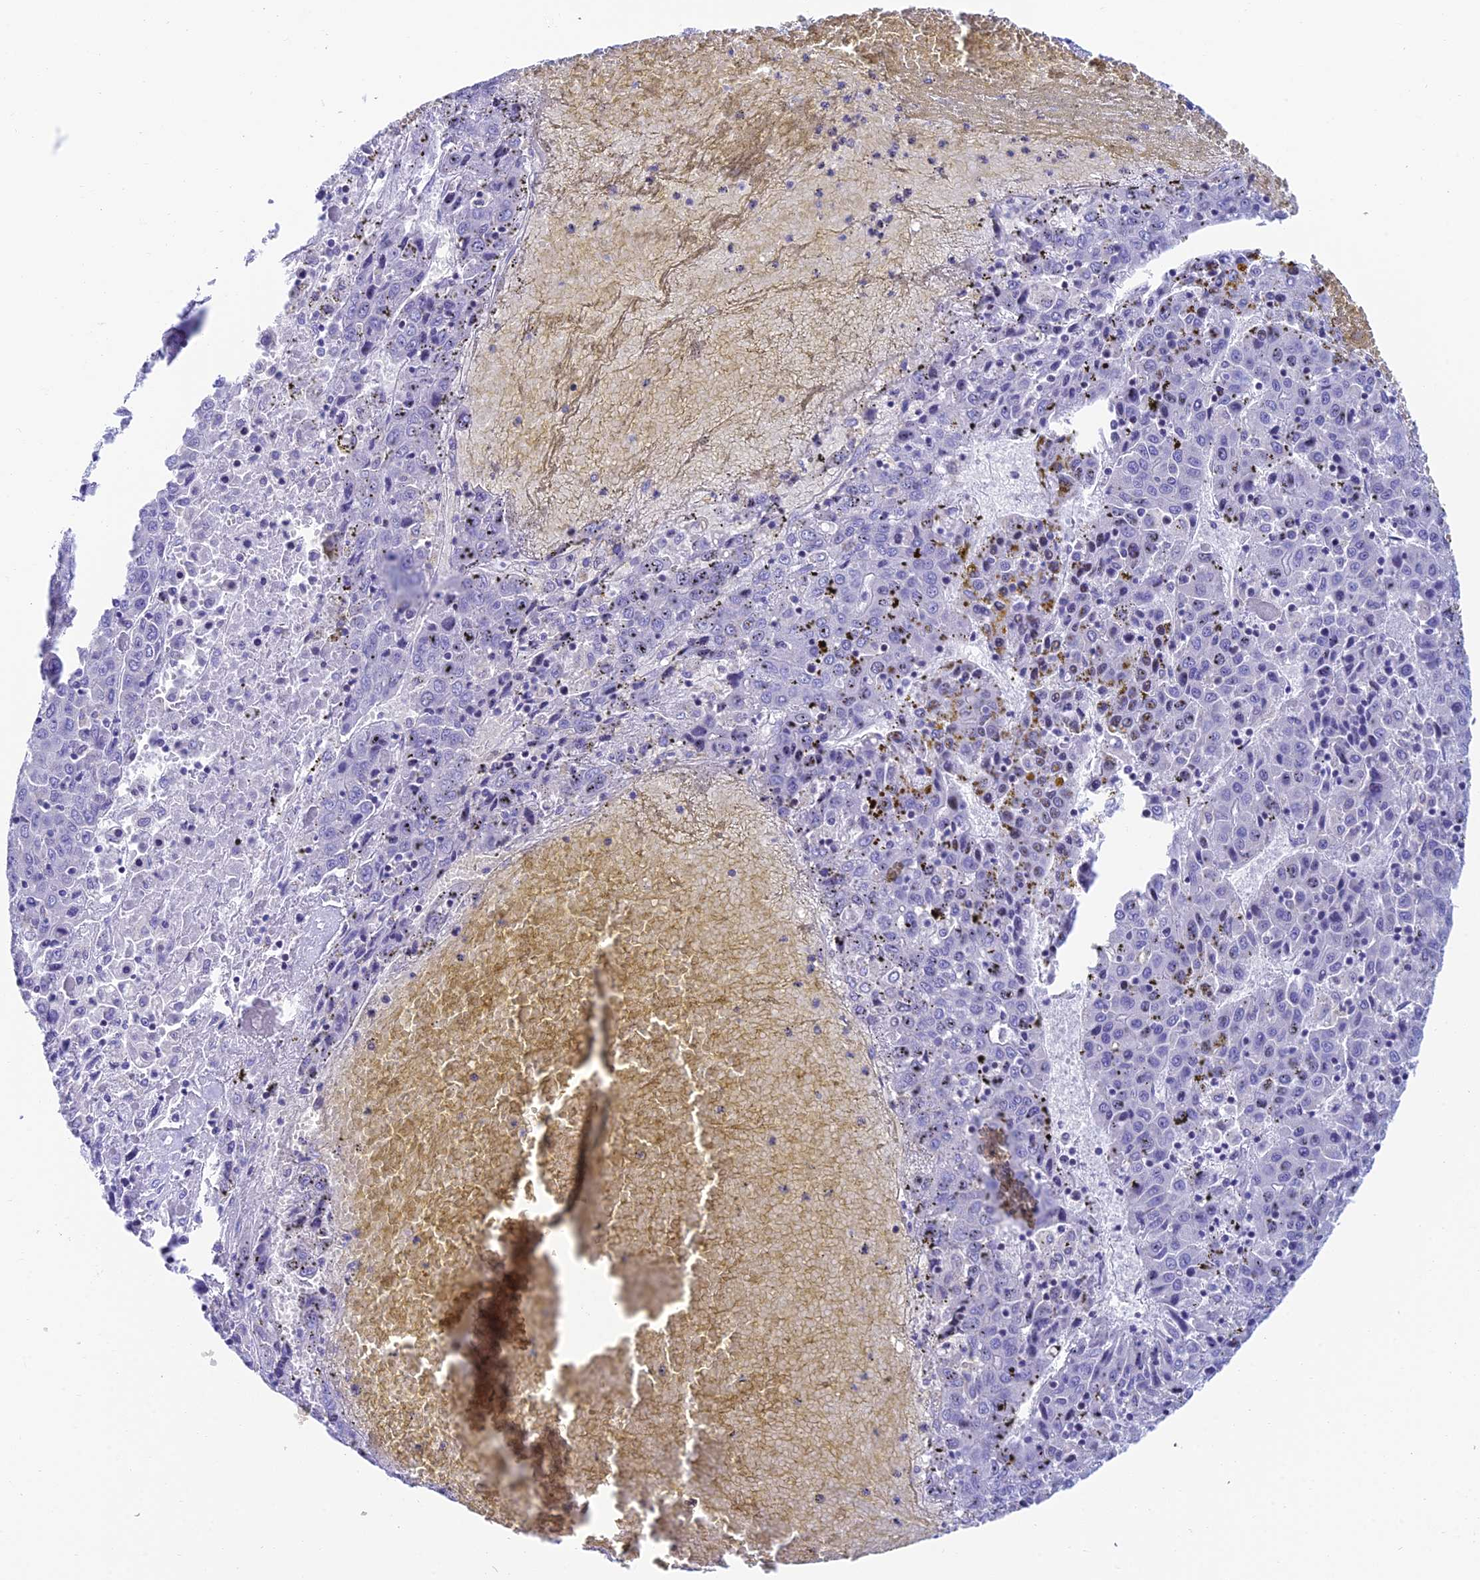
{"staining": {"intensity": "negative", "quantity": "none", "location": "none"}, "tissue": "liver cancer", "cell_type": "Tumor cells", "image_type": "cancer", "snomed": [{"axis": "morphology", "description": "Carcinoma, Hepatocellular, NOS"}, {"axis": "topography", "description": "Liver"}], "caption": "The micrograph reveals no staining of tumor cells in liver cancer.", "gene": "REEP4", "patient": {"sex": "female", "age": 53}}